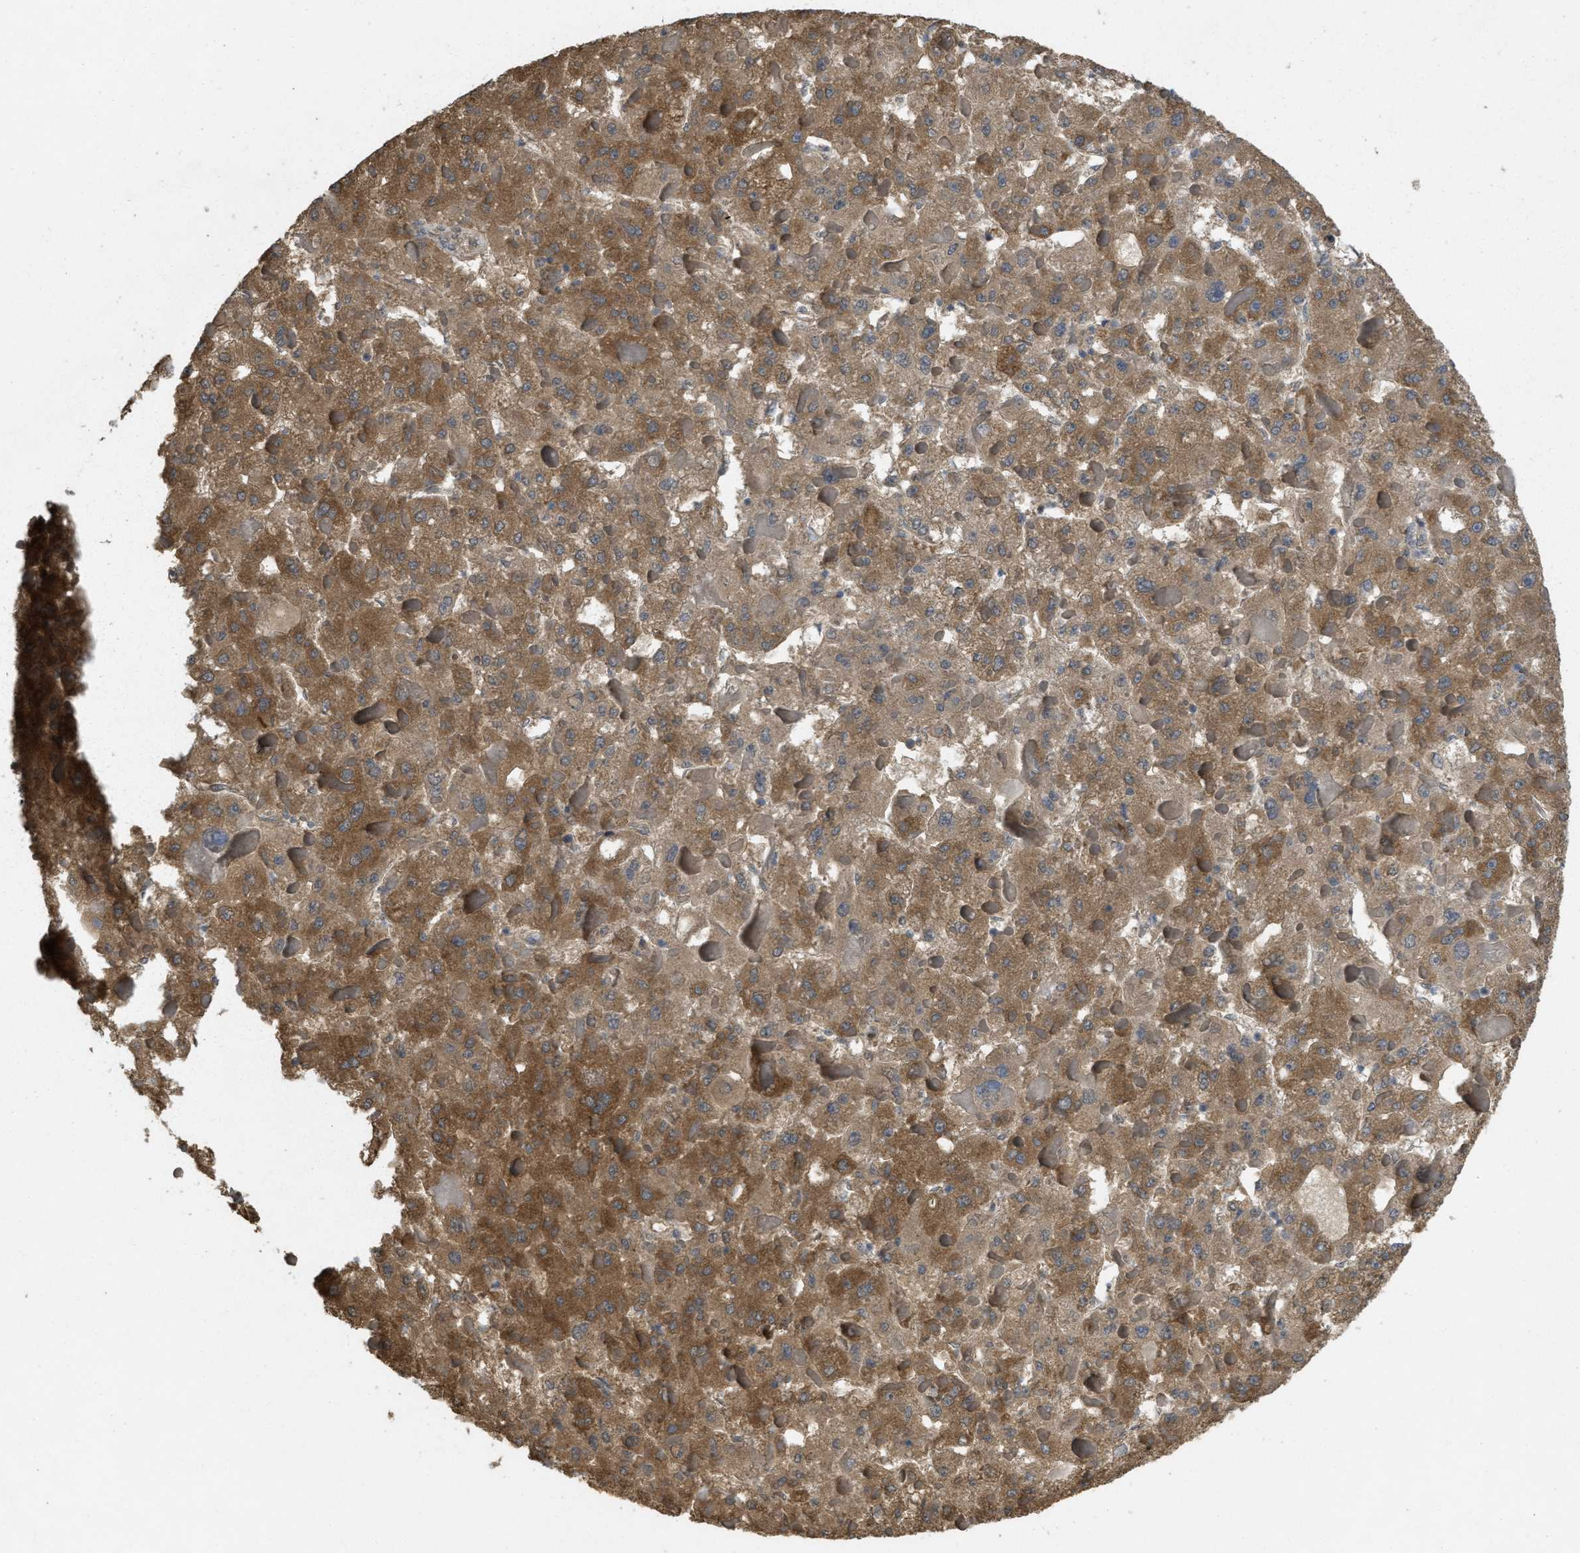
{"staining": {"intensity": "moderate", "quantity": ">75%", "location": "cytoplasmic/membranous"}, "tissue": "liver cancer", "cell_type": "Tumor cells", "image_type": "cancer", "snomed": [{"axis": "morphology", "description": "Carcinoma, Hepatocellular, NOS"}, {"axis": "topography", "description": "Liver"}], "caption": "Immunohistochemistry micrograph of neoplastic tissue: human liver hepatocellular carcinoma stained using immunohistochemistry demonstrates medium levels of moderate protein expression localized specifically in the cytoplasmic/membranous of tumor cells, appearing as a cytoplasmic/membranous brown color.", "gene": "IFNLR1", "patient": {"sex": "female", "age": 73}}